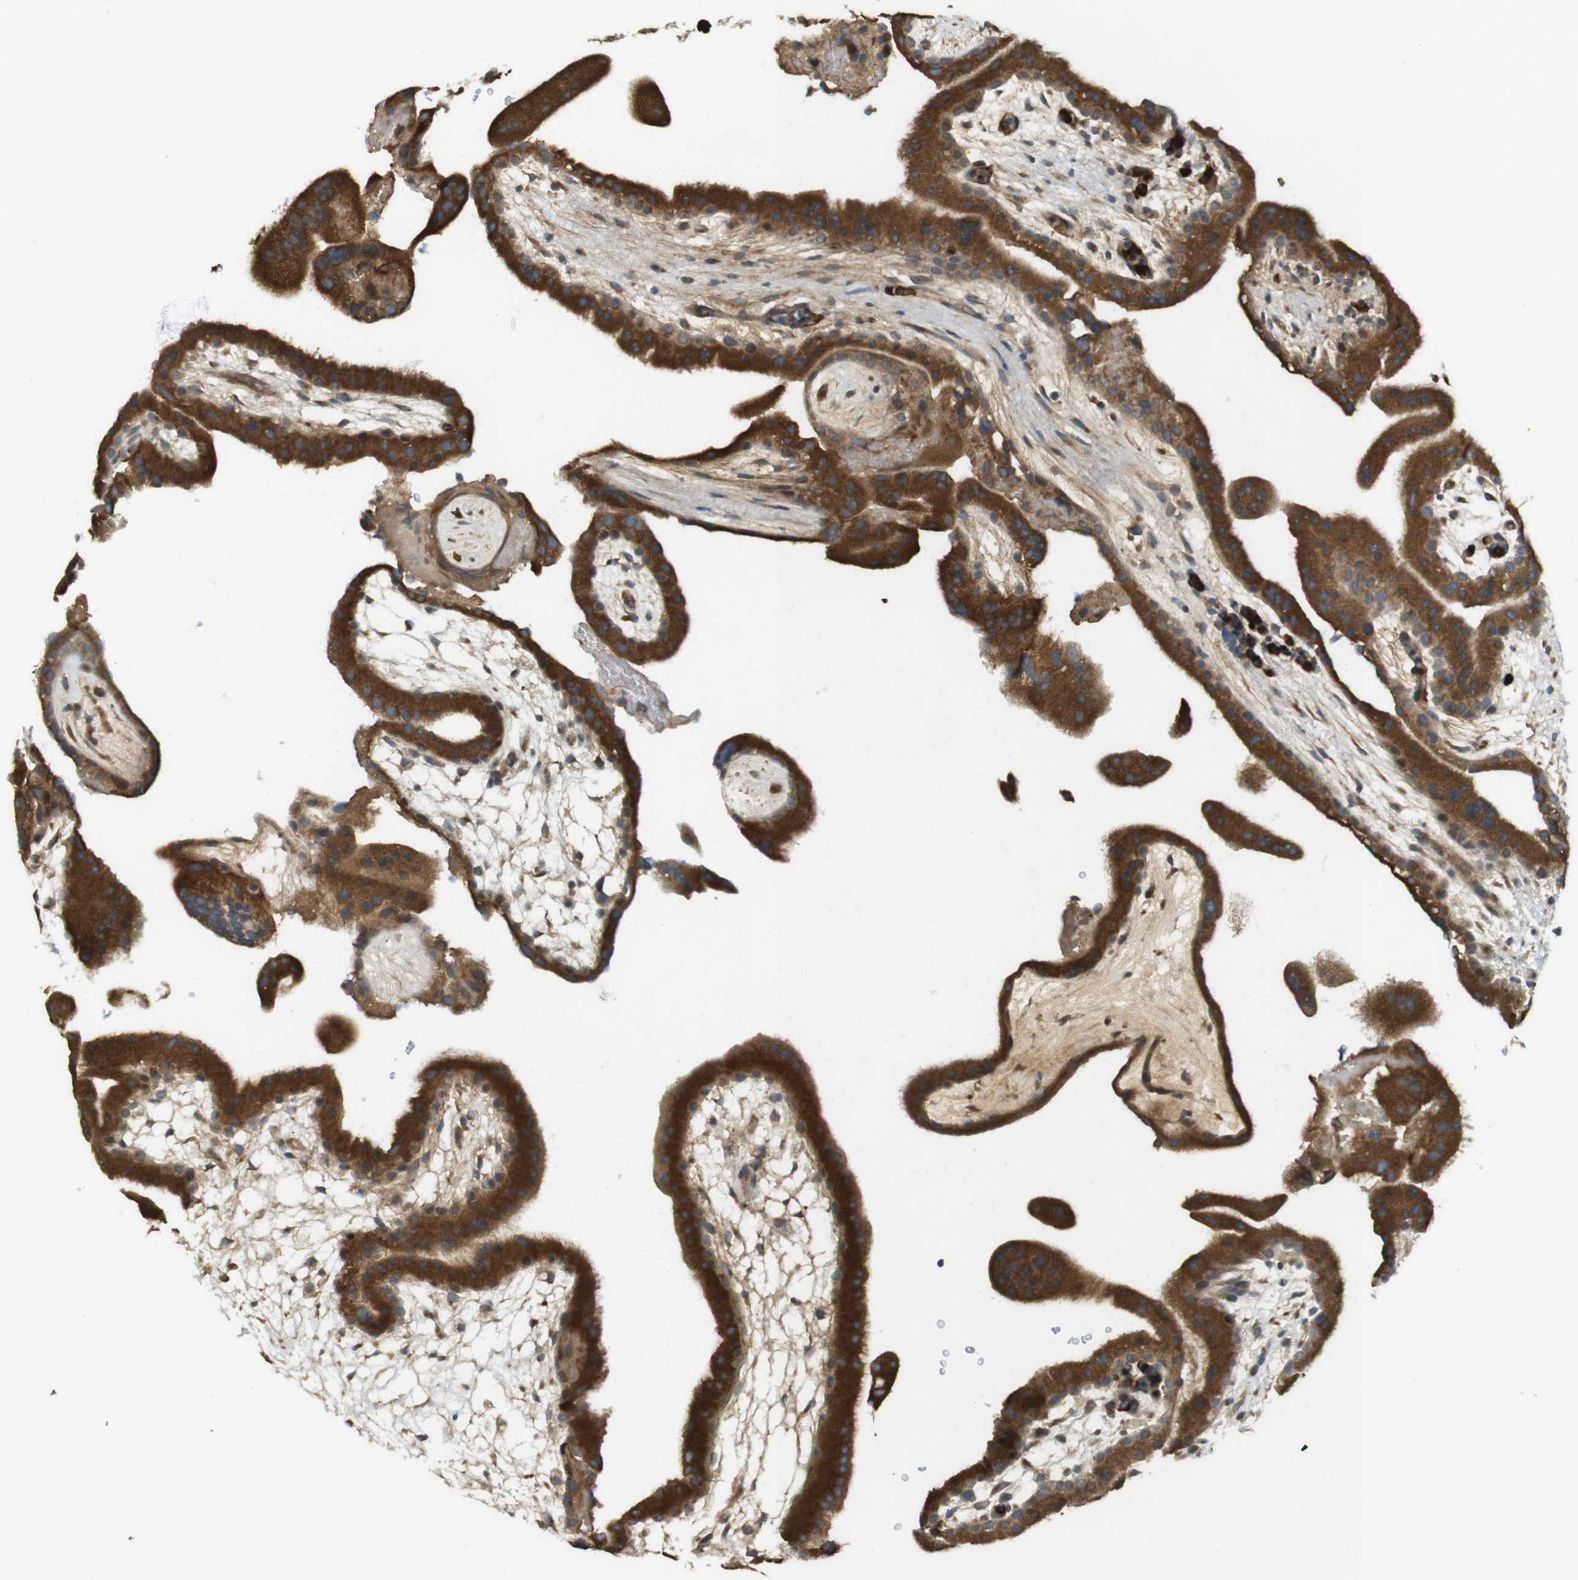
{"staining": {"intensity": "strong", "quantity": ">75%", "location": "cytoplasmic/membranous"}, "tissue": "placenta", "cell_type": "Trophoblastic cells", "image_type": "normal", "snomed": [{"axis": "morphology", "description": "Normal tissue, NOS"}, {"axis": "topography", "description": "Placenta"}], "caption": "This is a histology image of IHC staining of normal placenta, which shows strong expression in the cytoplasmic/membranous of trophoblastic cells.", "gene": "CLRN3", "patient": {"sex": "female", "age": 19}}